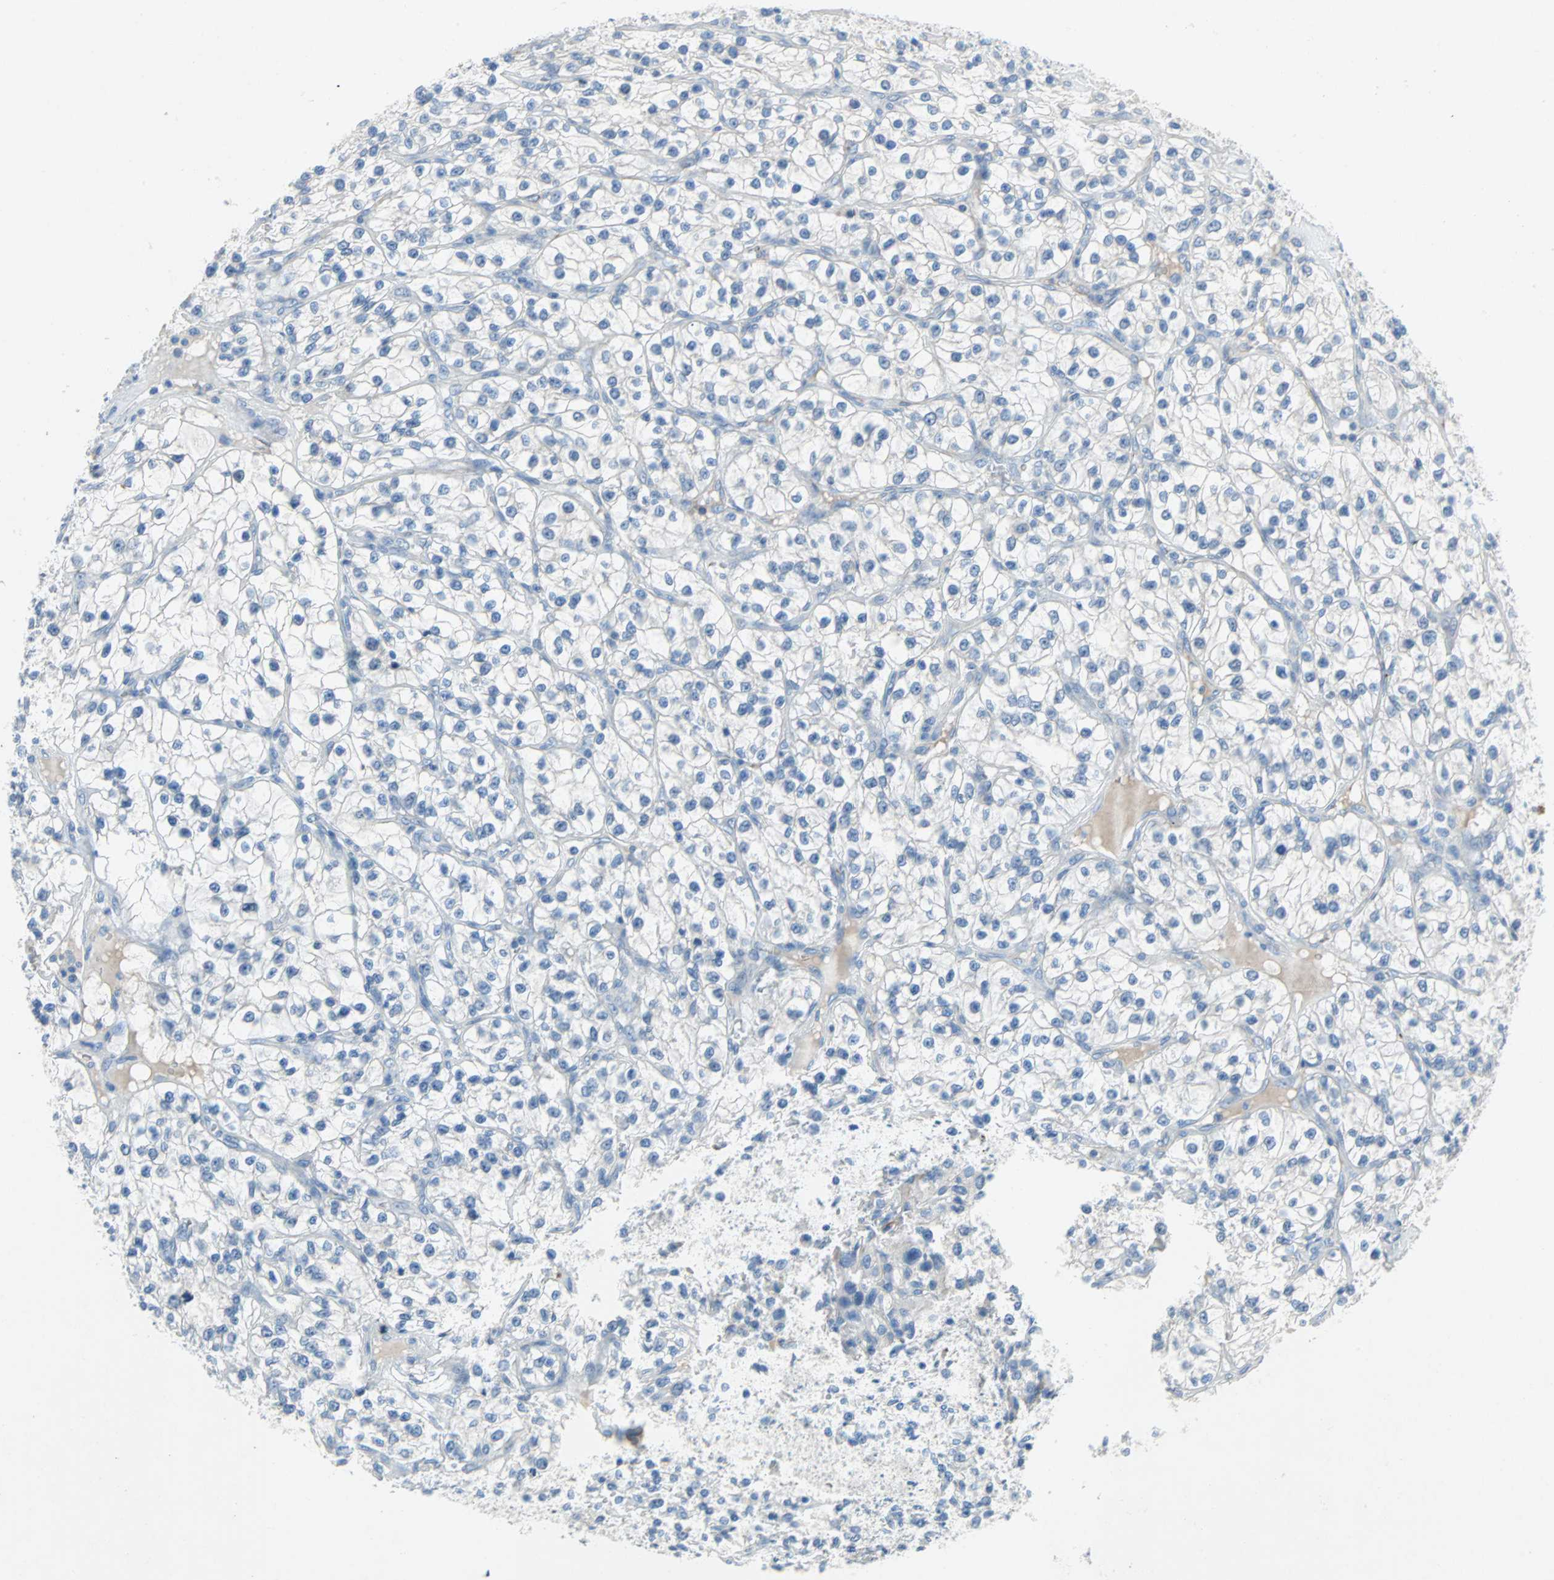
{"staining": {"intensity": "negative", "quantity": "none", "location": "none"}, "tissue": "renal cancer", "cell_type": "Tumor cells", "image_type": "cancer", "snomed": [{"axis": "morphology", "description": "Adenocarcinoma, NOS"}, {"axis": "topography", "description": "Kidney"}], "caption": "An image of renal cancer (adenocarcinoma) stained for a protein demonstrates no brown staining in tumor cells. Brightfield microscopy of immunohistochemistry (IHC) stained with DAB (brown) and hematoxylin (blue), captured at high magnification.", "gene": "PCDHB2", "patient": {"sex": "female", "age": 57}}